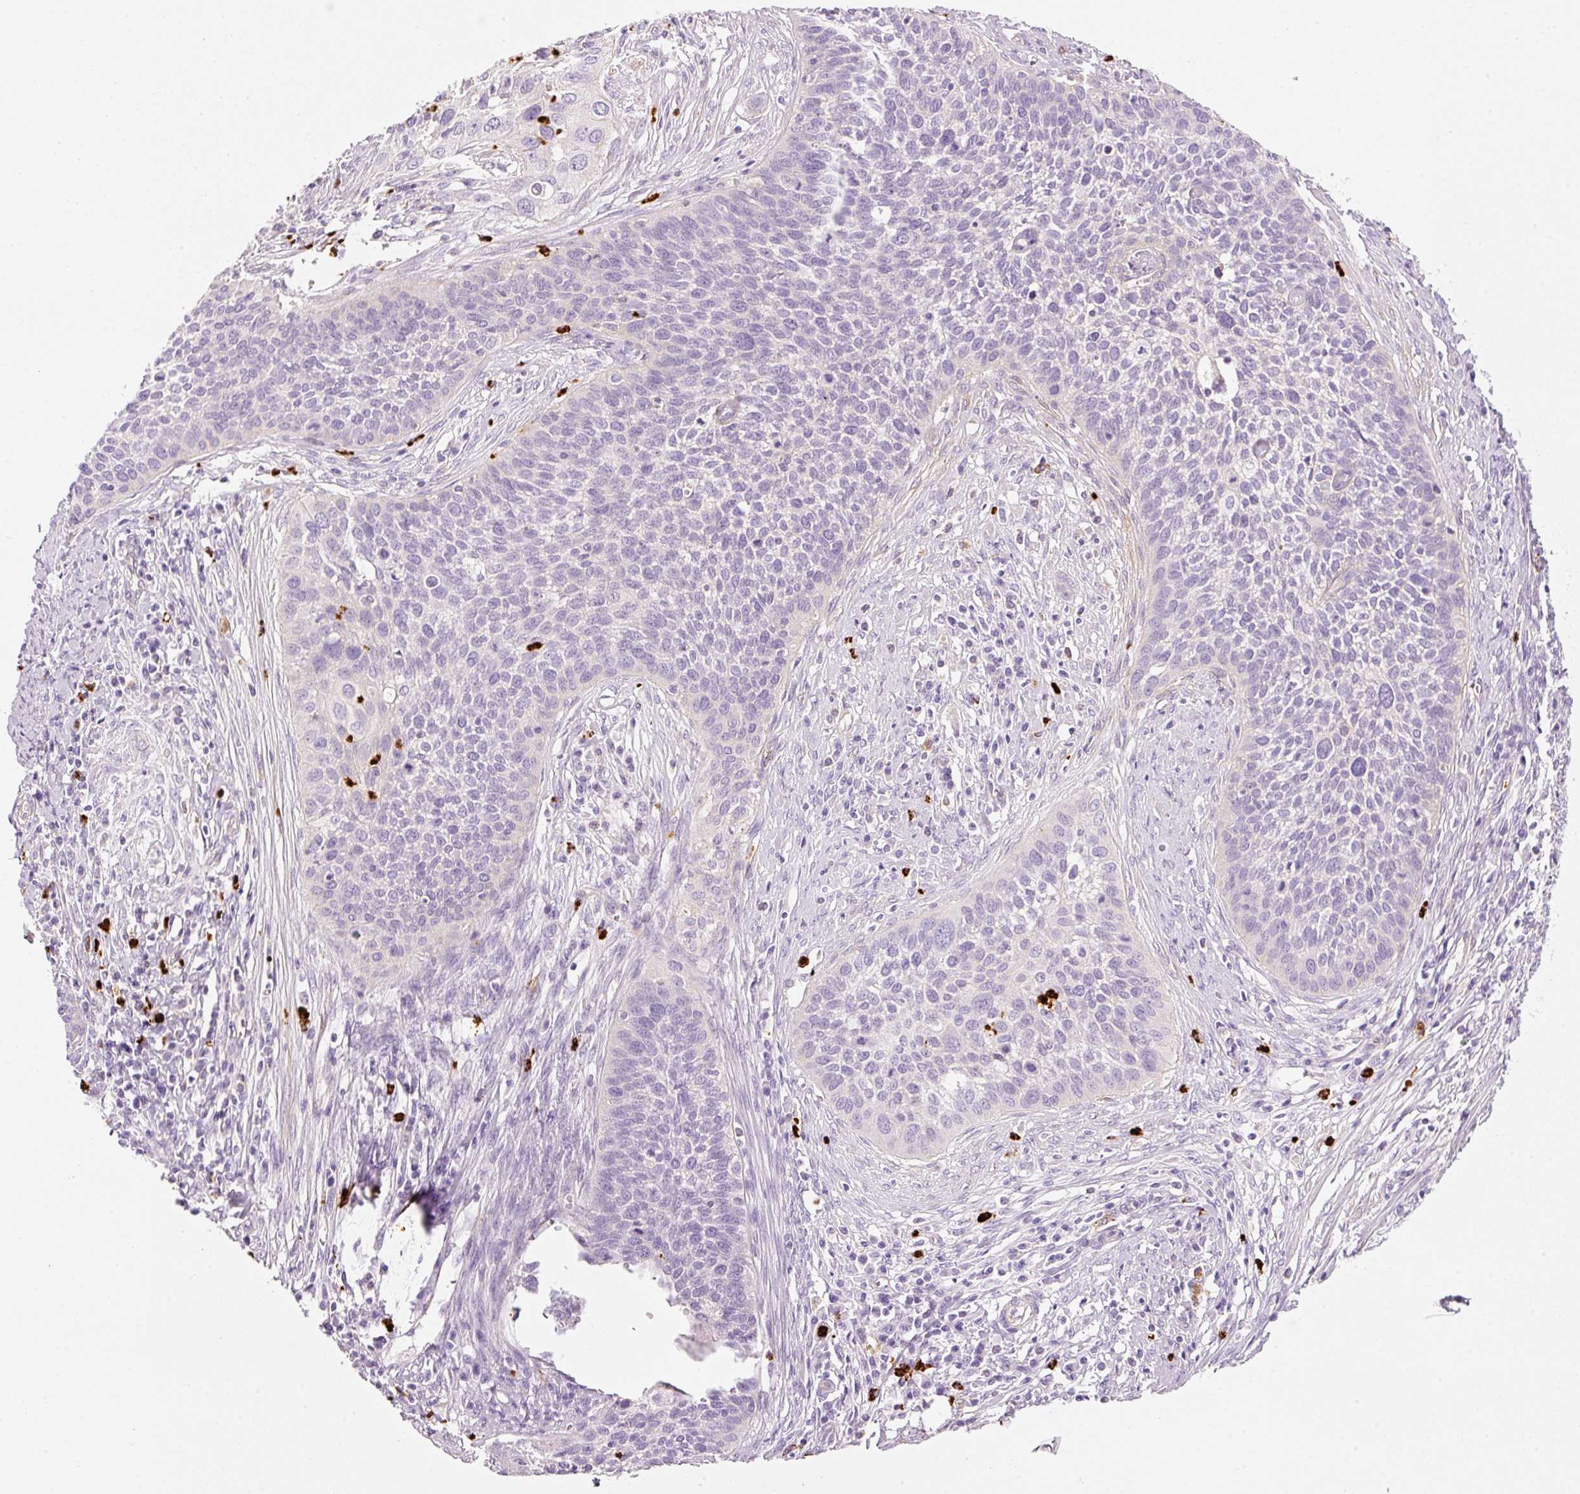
{"staining": {"intensity": "negative", "quantity": "none", "location": "none"}, "tissue": "cervical cancer", "cell_type": "Tumor cells", "image_type": "cancer", "snomed": [{"axis": "morphology", "description": "Squamous cell carcinoma, NOS"}, {"axis": "topography", "description": "Cervix"}], "caption": "Protein analysis of squamous cell carcinoma (cervical) exhibits no significant staining in tumor cells.", "gene": "MAP3K3", "patient": {"sex": "female", "age": 34}}